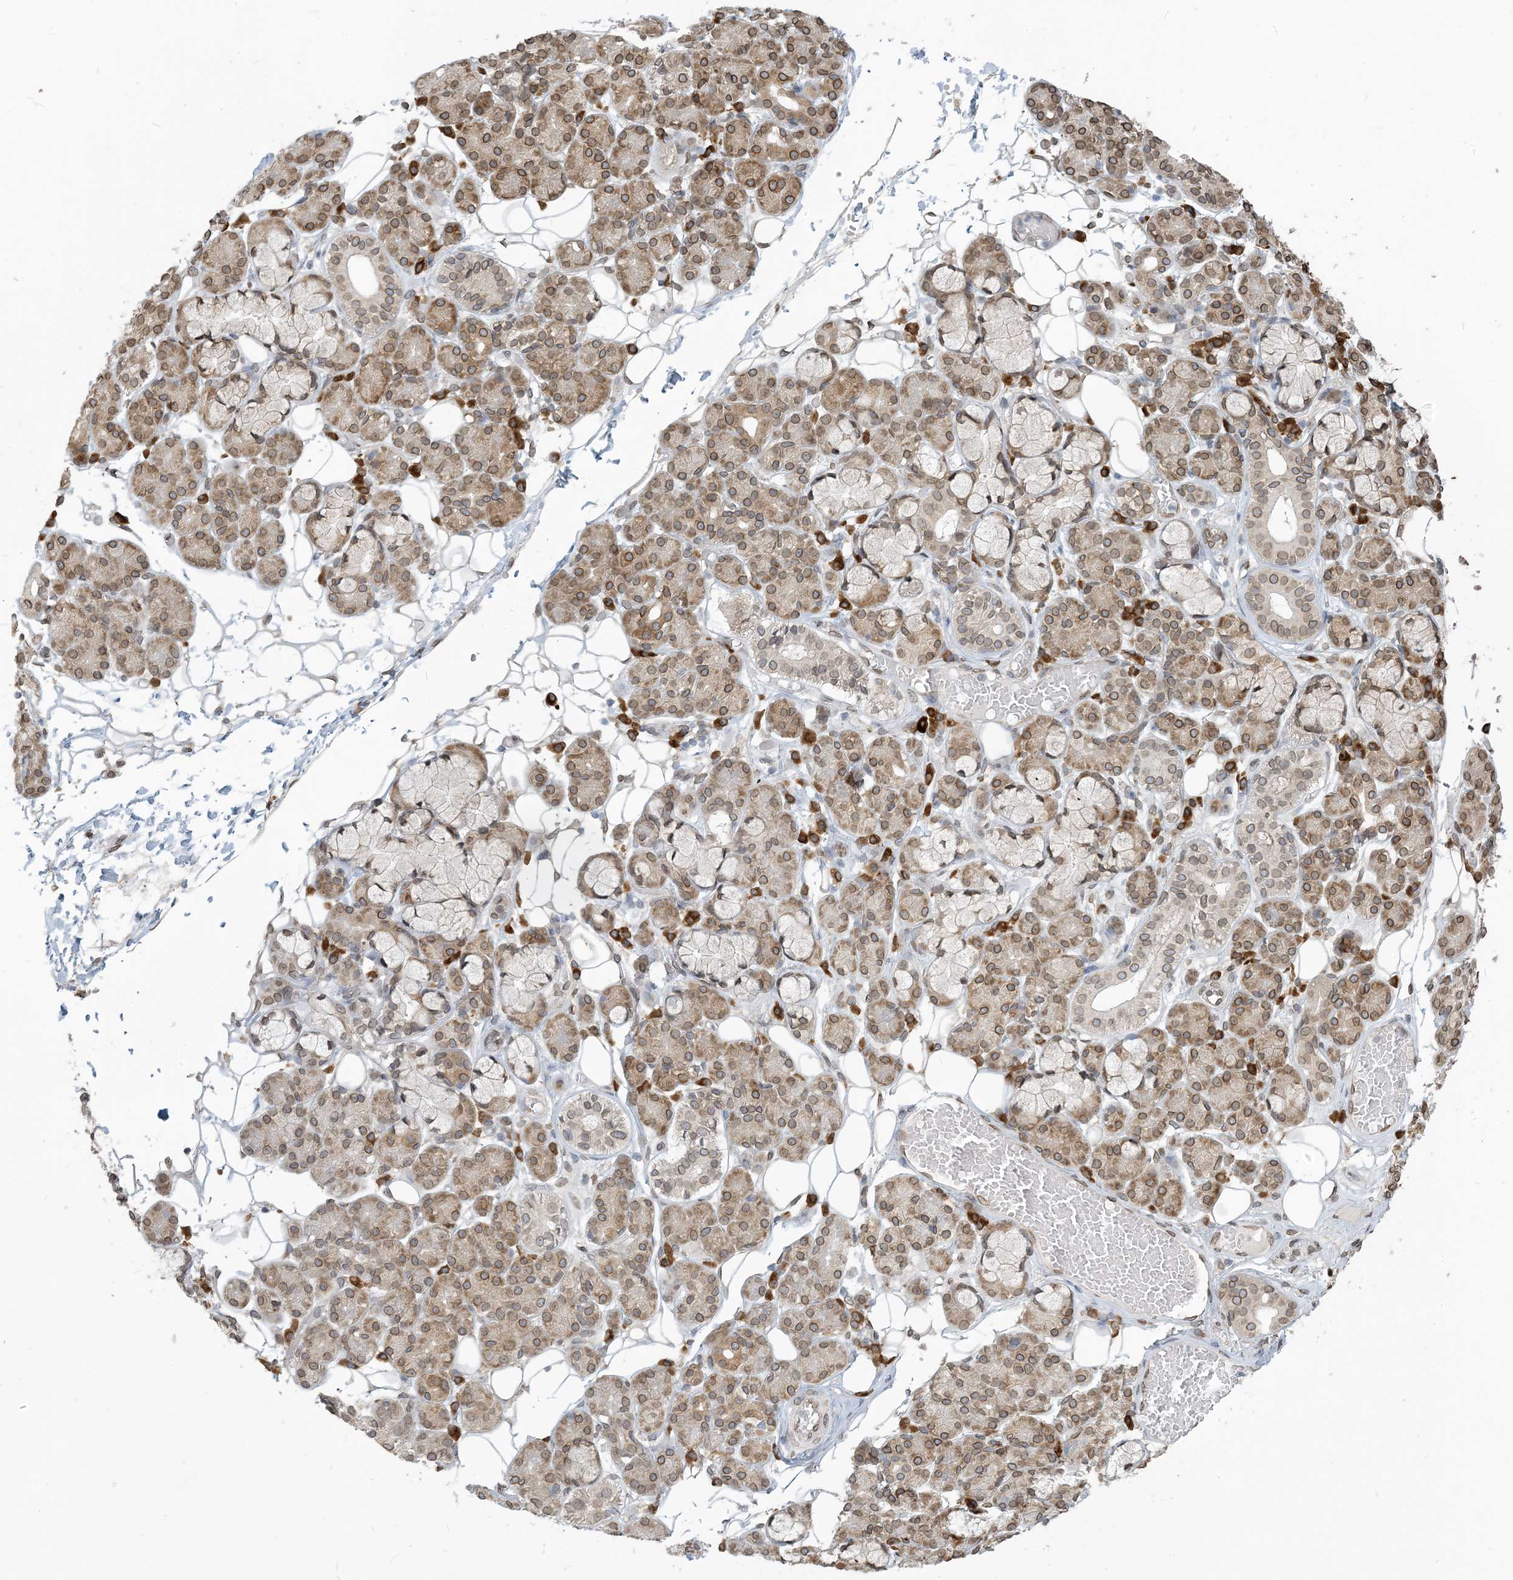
{"staining": {"intensity": "moderate", "quantity": ">75%", "location": "cytoplasmic/membranous,nuclear"}, "tissue": "salivary gland", "cell_type": "Glandular cells", "image_type": "normal", "snomed": [{"axis": "morphology", "description": "Normal tissue, NOS"}, {"axis": "topography", "description": "Salivary gland"}], "caption": "DAB immunohistochemical staining of unremarkable salivary gland exhibits moderate cytoplasmic/membranous,nuclear protein positivity in approximately >75% of glandular cells.", "gene": "WWP1", "patient": {"sex": "male", "age": 63}}